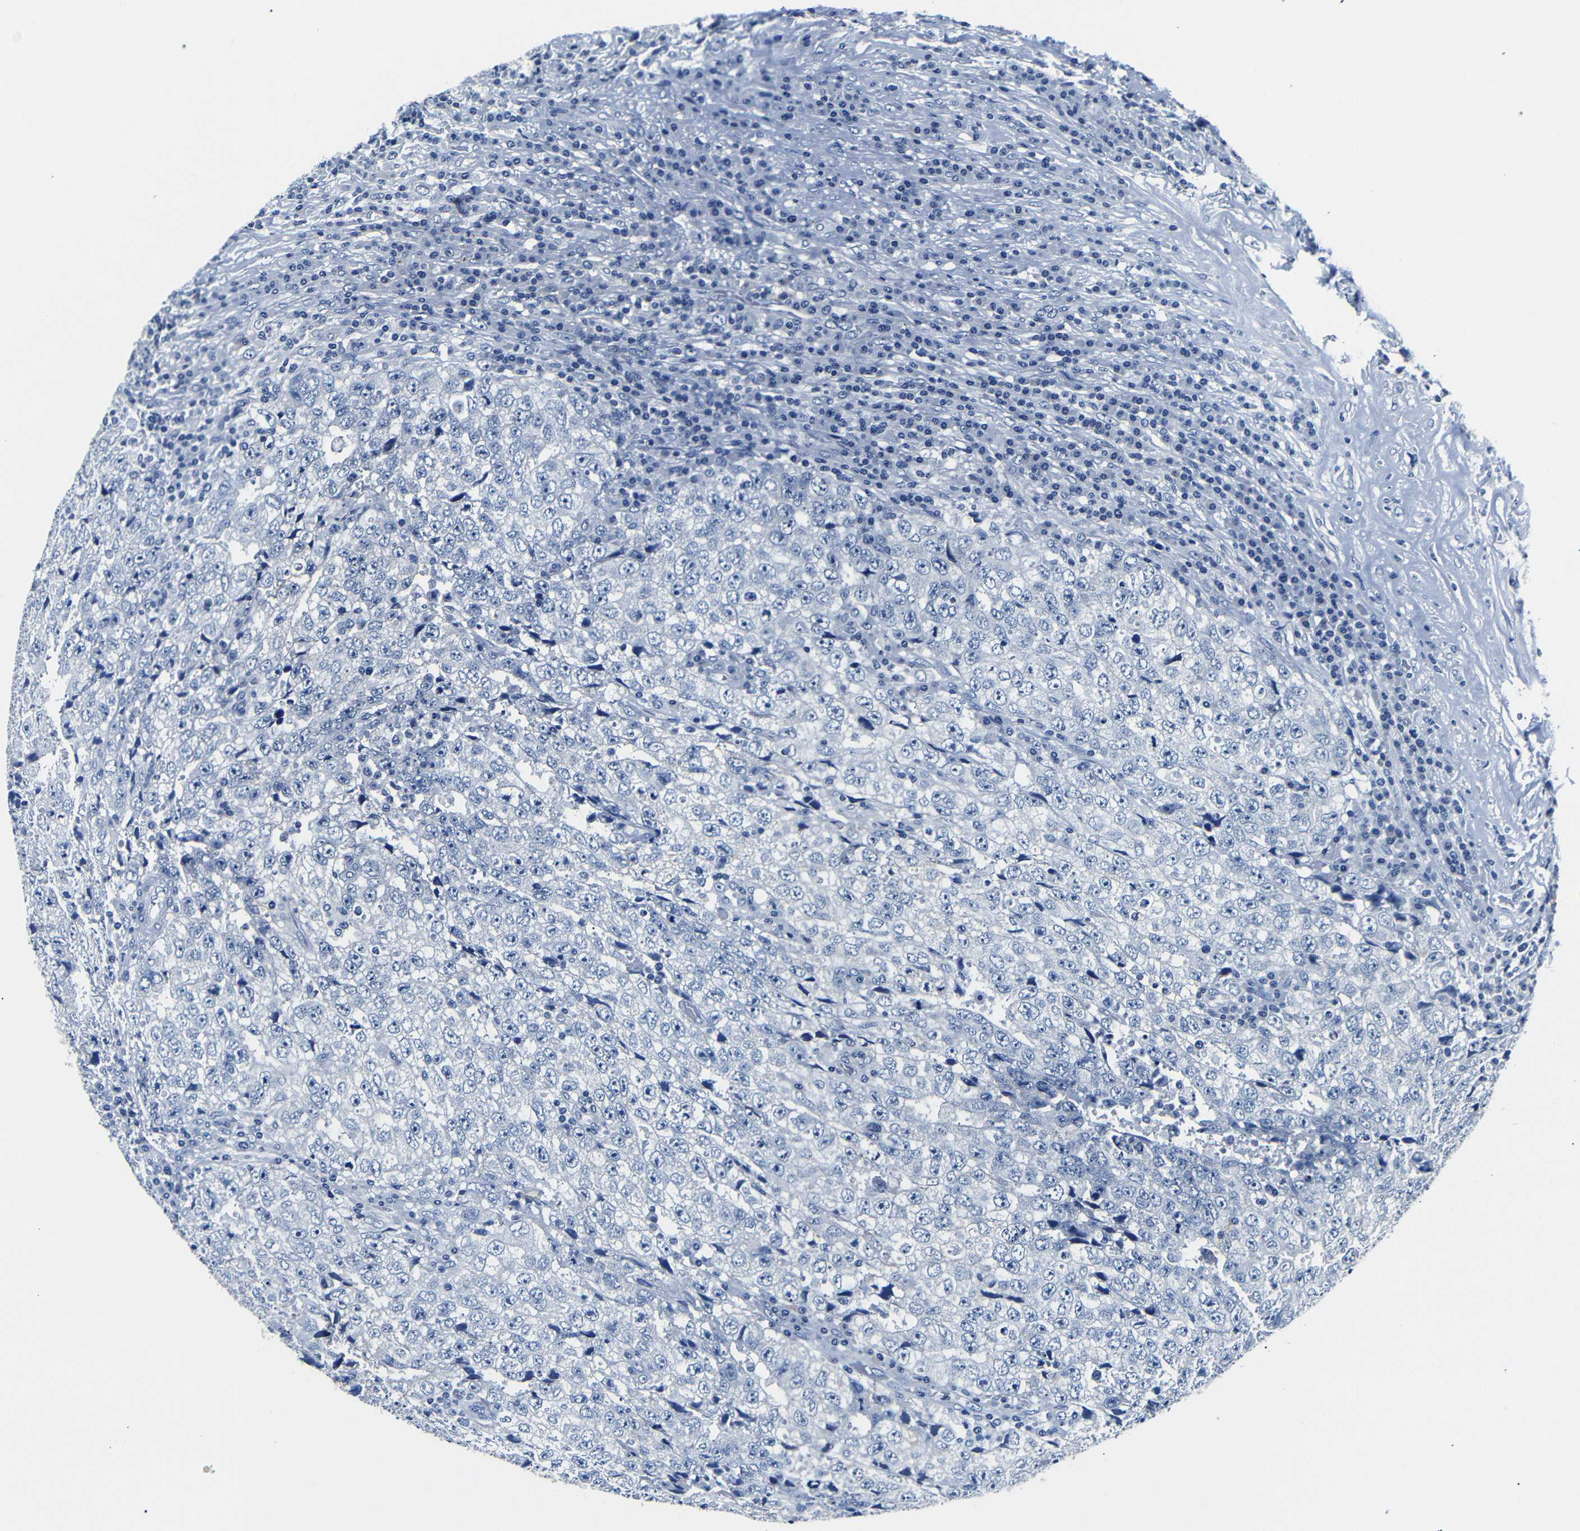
{"staining": {"intensity": "negative", "quantity": "none", "location": "none"}, "tissue": "testis cancer", "cell_type": "Tumor cells", "image_type": "cancer", "snomed": [{"axis": "morphology", "description": "Necrosis, NOS"}, {"axis": "morphology", "description": "Carcinoma, Embryonal, NOS"}, {"axis": "topography", "description": "Testis"}], "caption": "Tumor cells show no significant protein positivity in testis embryonal carcinoma.", "gene": "GAP43", "patient": {"sex": "male", "age": 19}}